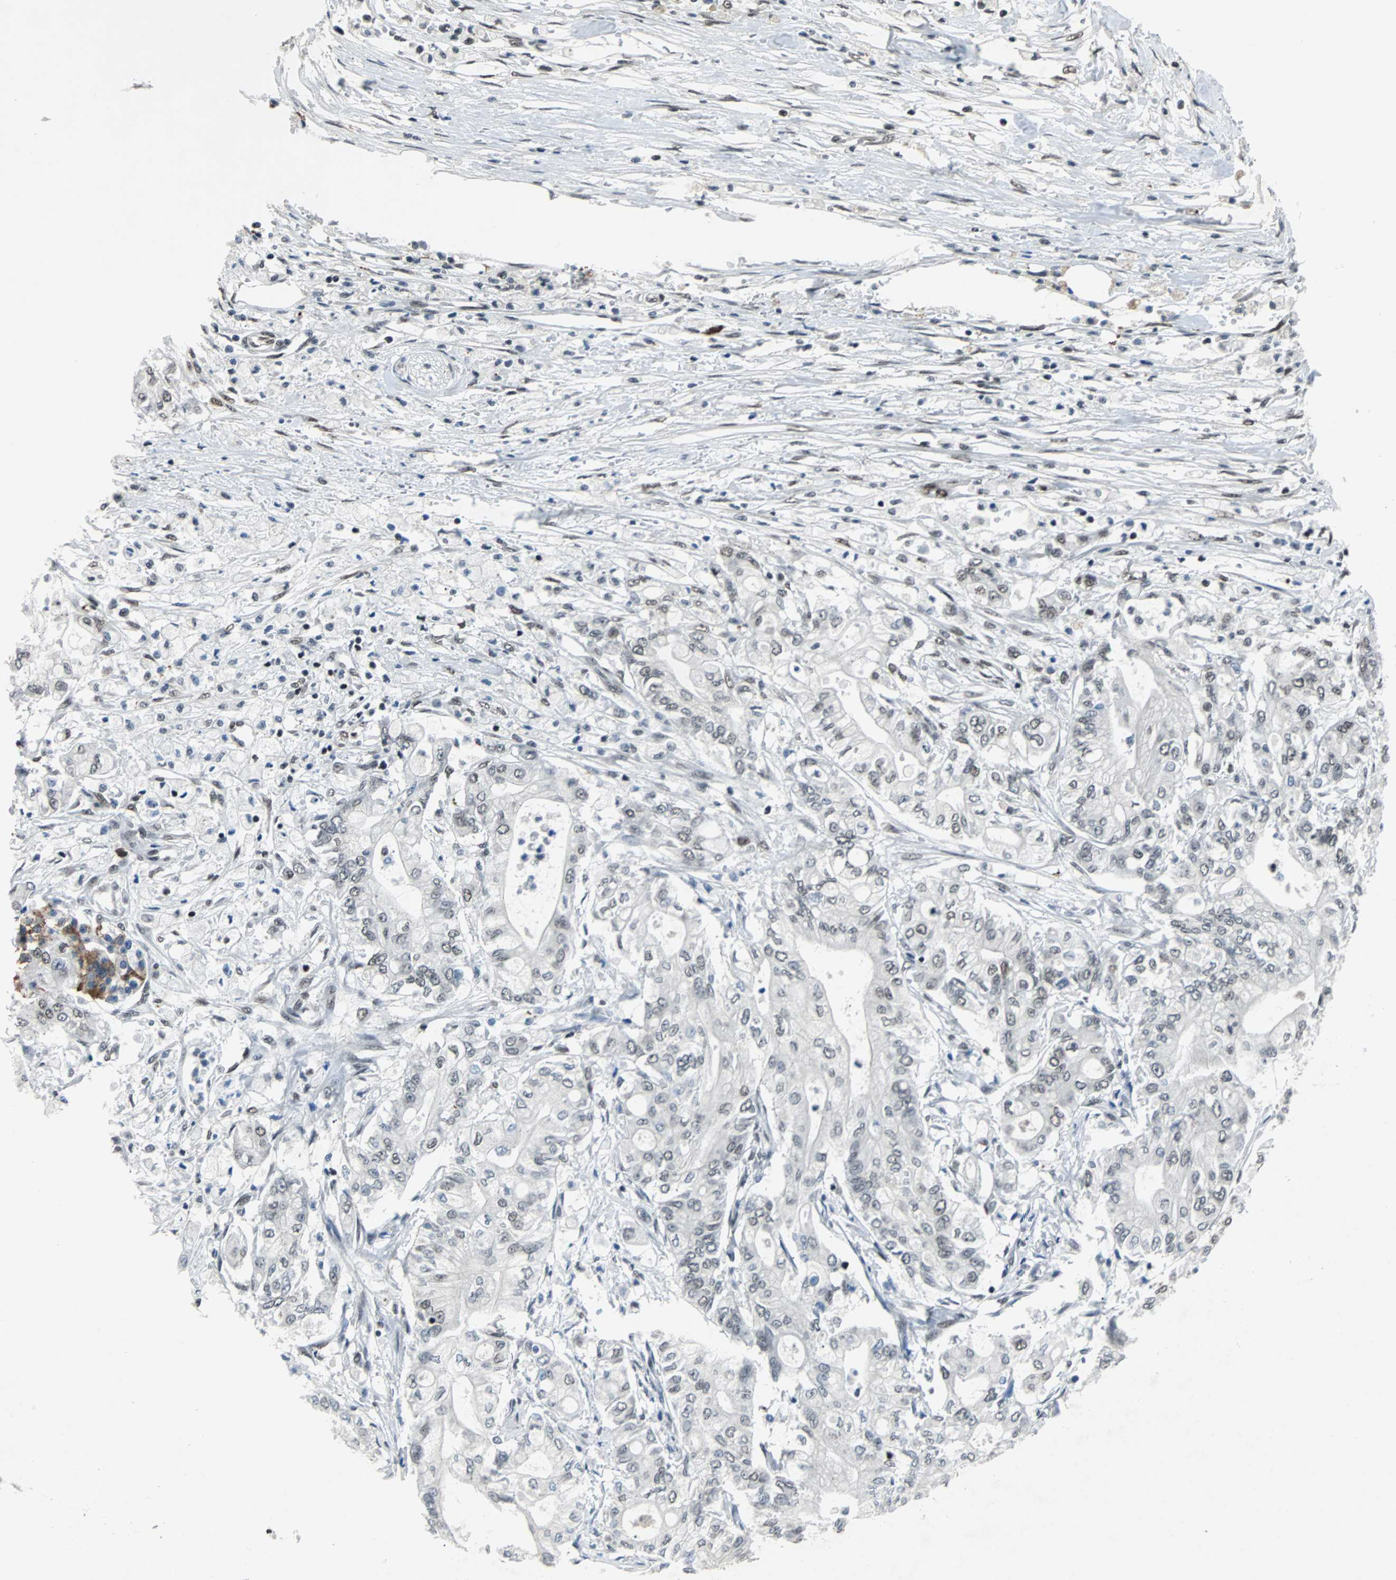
{"staining": {"intensity": "weak", "quantity": "25%-75%", "location": "nuclear"}, "tissue": "pancreatic cancer", "cell_type": "Tumor cells", "image_type": "cancer", "snomed": [{"axis": "morphology", "description": "Adenocarcinoma, NOS"}, {"axis": "topography", "description": "Pancreas"}], "caption": "Weak nuclear staining is identified in about 25%-75% of tumor cells in pancreatic cancer (adenocarcinoma). The protein of interest is stained brown, and the nuclei are stained in blue (DAB IHC with brightfield microscopy, high magnification).", "gene": "GATAD2A", "patient": {"sex": "male", "age": 70}}